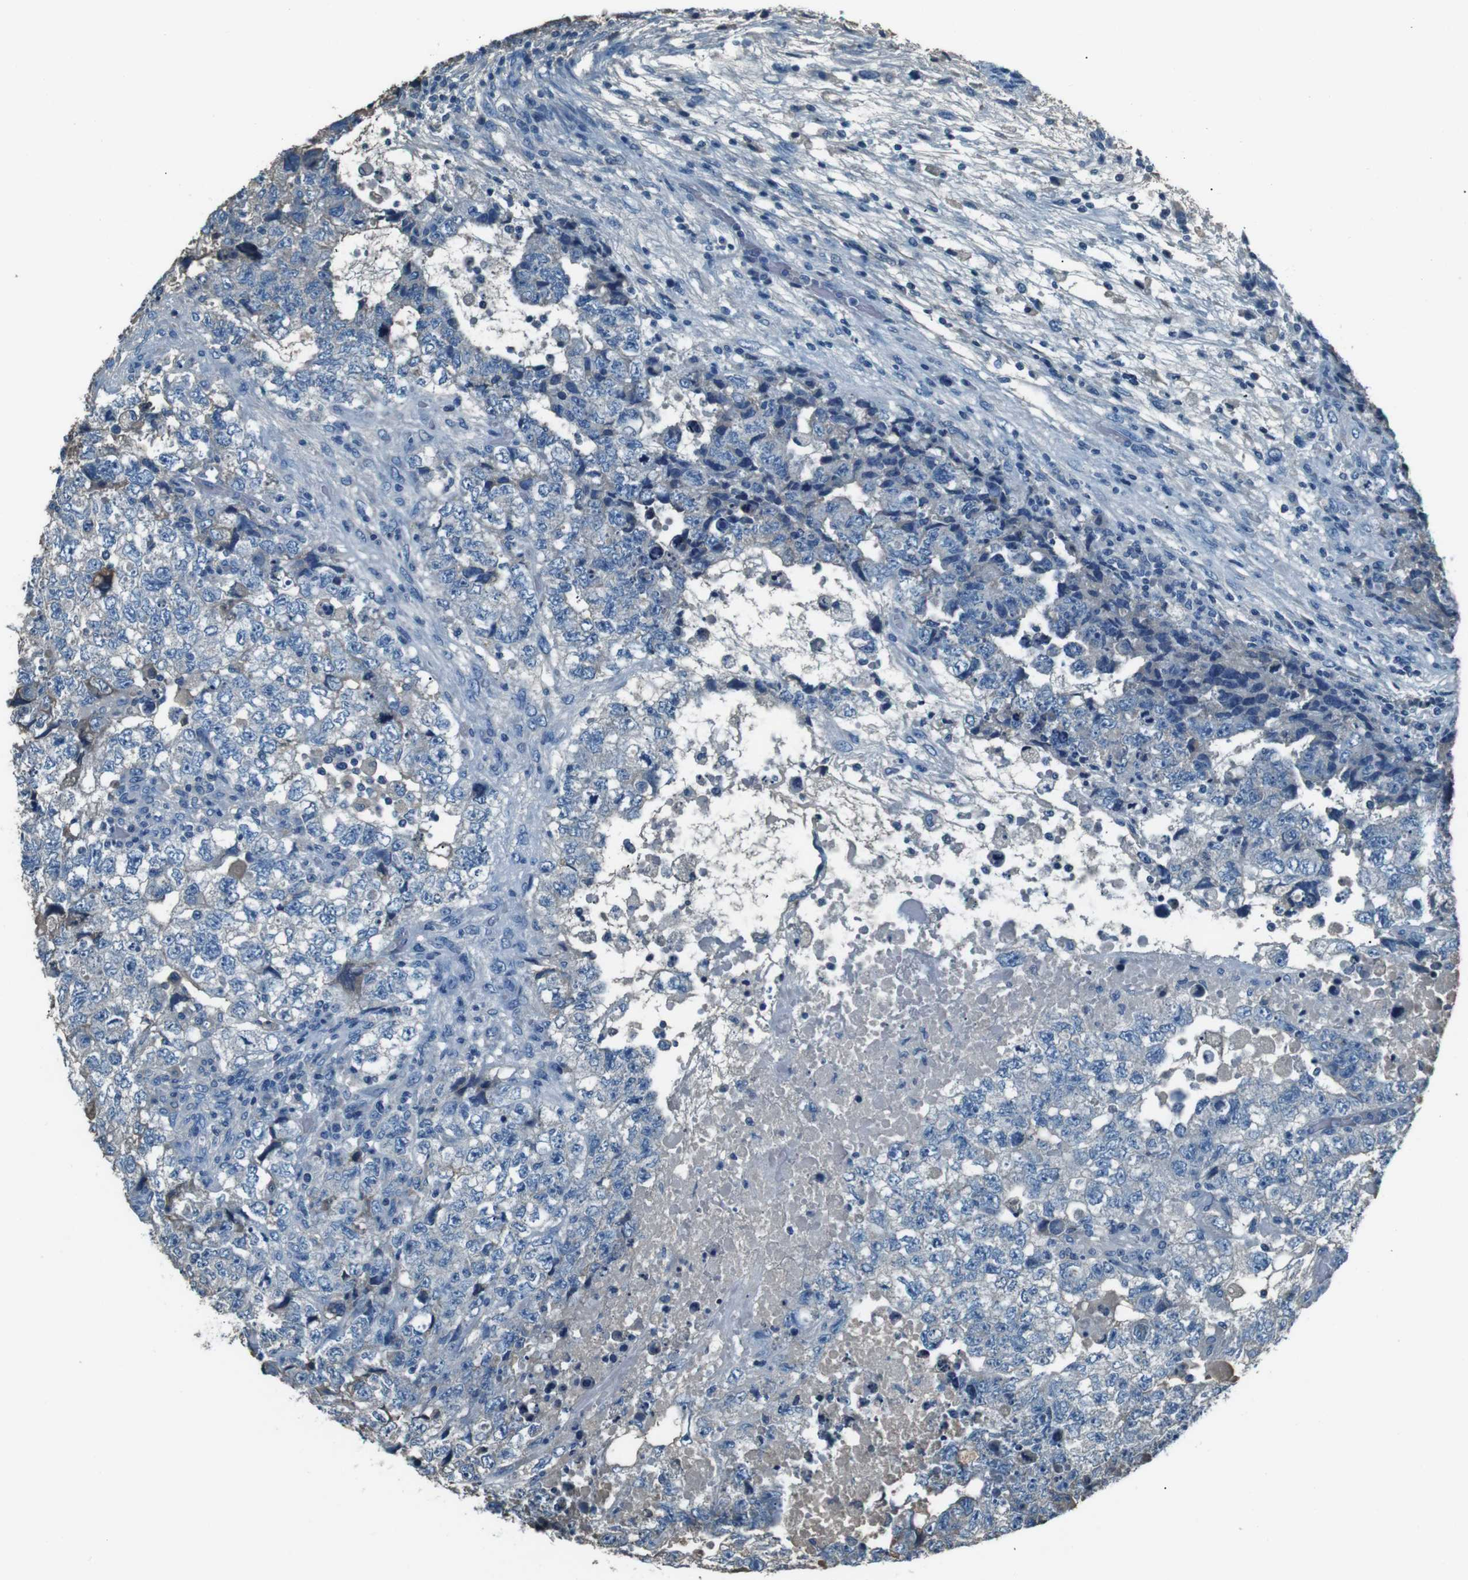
{"staining": {"intensity": "negative", "quantity": "none", "location": "none"}, "tissue": "testis cancer", "cell_type": "Tumor cells", "image_type": "cancer", "snomed": [{"axis": "morphology", "description": "Carcinoma, Embryonal, NOS"}, {"axis": "topography", "description": "Testis"}], "caption": "High power microscopy histopathology image of an immunohistochemistry (IHC) histopathology image of embryonal carcinoma (testis), revealing no significant expression in tumor cells.", "gene": "LEP", "patient": {"sex": "male", "age": 36}}